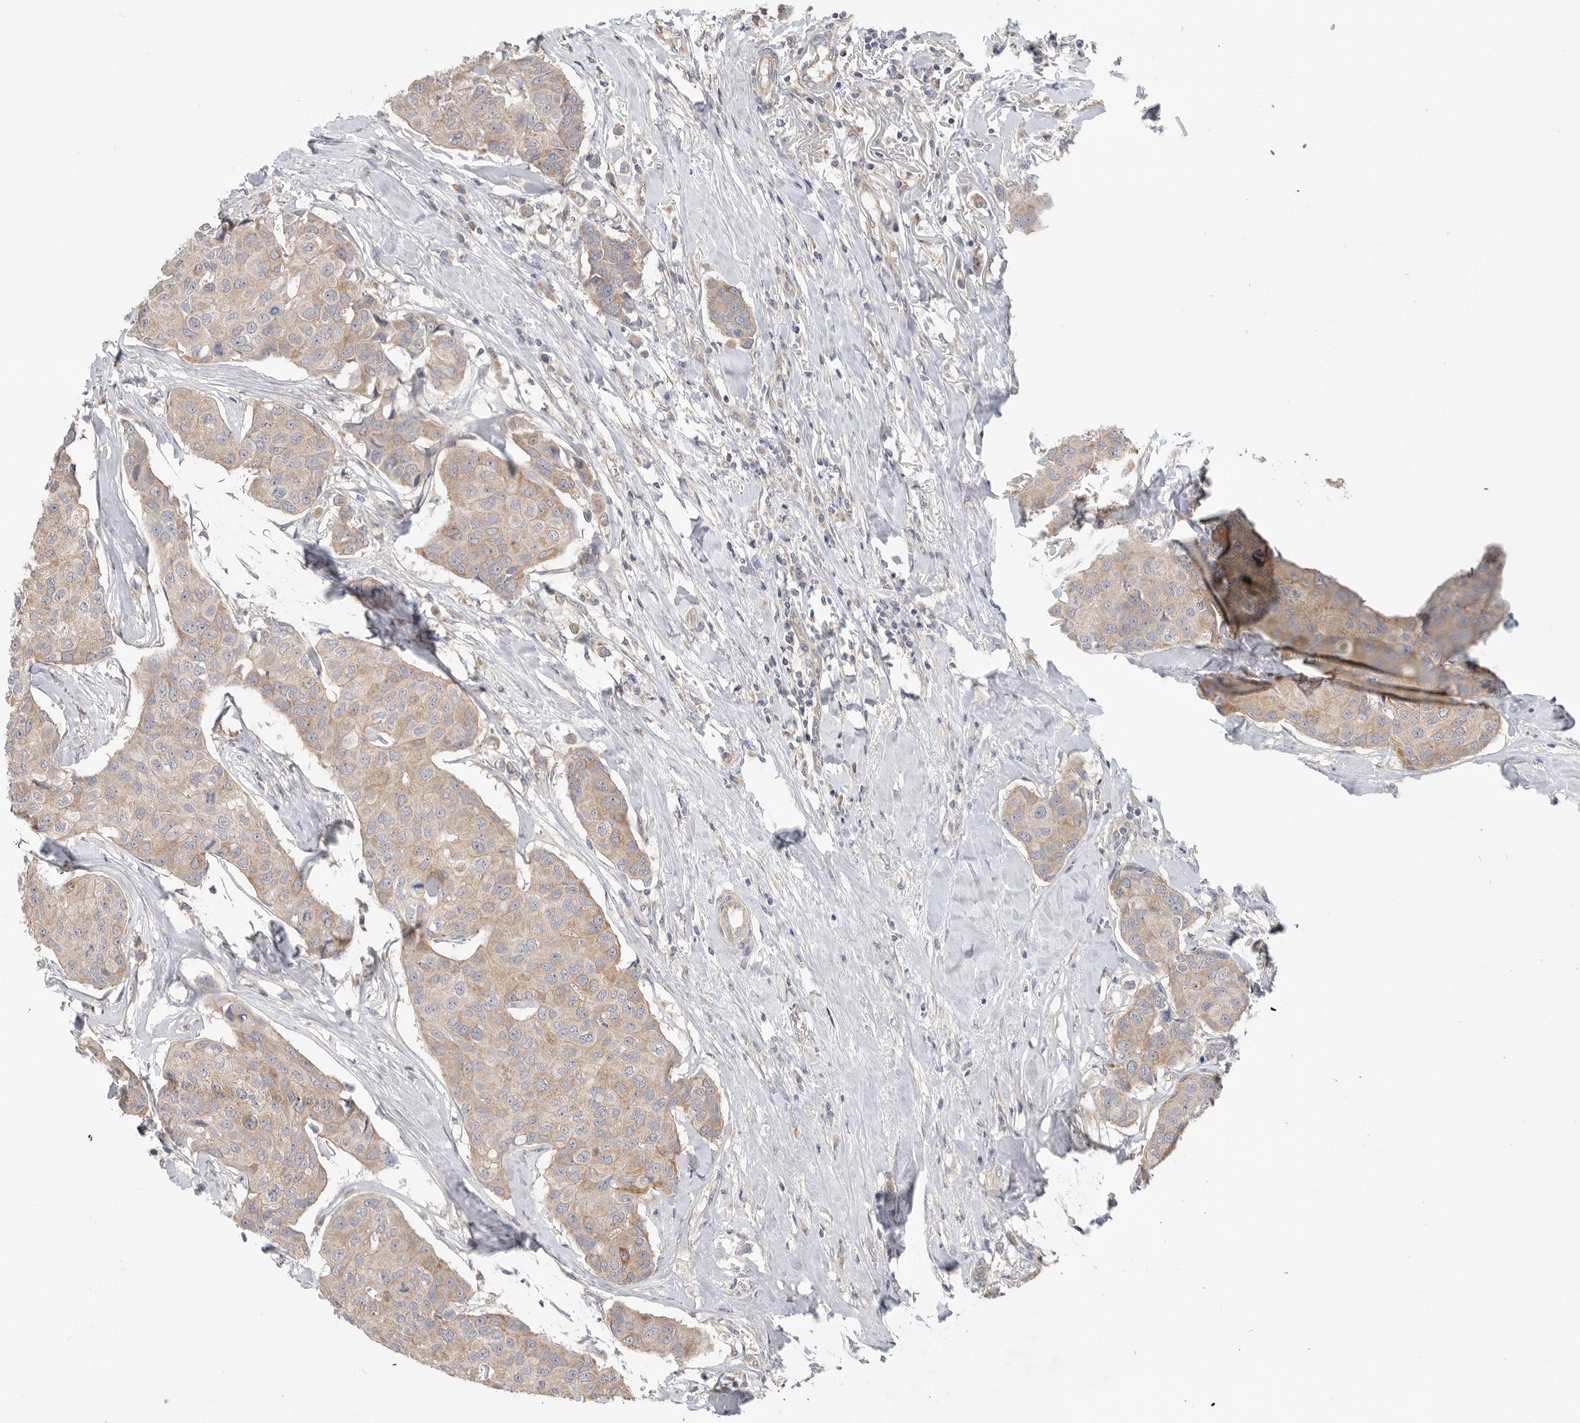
{"staining": {"intensity": "weak", "quantity": ">75%", "location": "cytoplasmic/membranous"}, "tissue": "breast cancer", "cell_type": "Tumor cells", "image_type": "cancer", "snomed": [{"axis": "morphology", "description": "Duct carcinoma"}, {"axis": "topography", "description": "Breast"}], "caption": "Immunohistochemical staining of human breast cancer (intraductal carcinoma) shows low levels of weak cytoplasmic/membranous staining in approximately >75% of tumor cells.", "gene": "MTFR1L", "patient": {"sex": "female", "age": 80}}